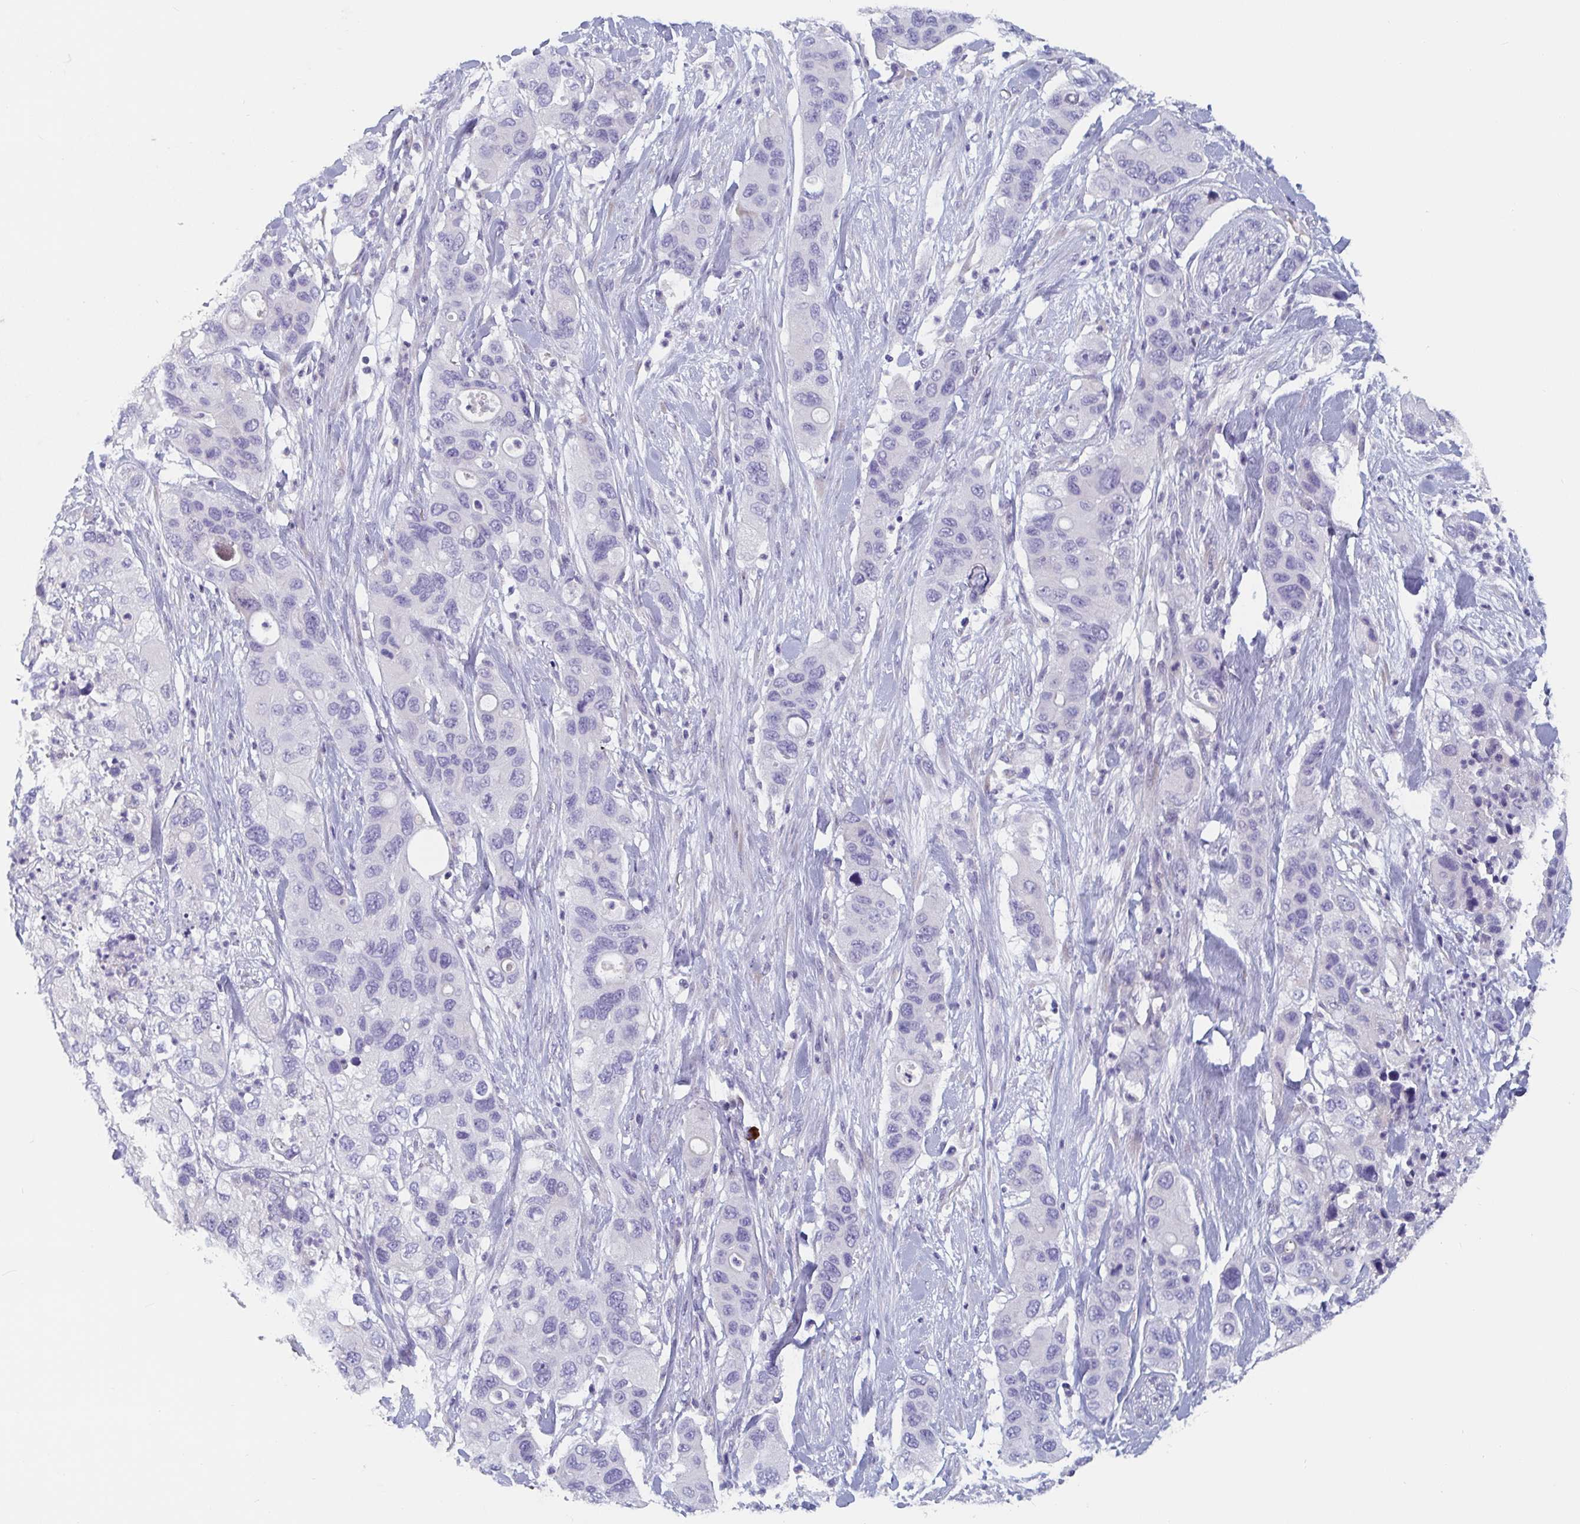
{"staining": {"intensity": "negative", "quantity": "none", "location": "none"}, "tissue": "pancreatic cancer", "cell_type": "Tumor cells", "image_type": "cancer", "snomed": [{"axis": "morphology", "description": "Adenocarcinoma, NOS"}, {"axis": "topography", "description": "Pancreas"}], "caption": "Immunohistochemistry histopathology image of neoplastic tissue: pancreatic cancer (adenocarcinoma) stained with DAB (3,3'-diaminobenzidine) displays no significant protein staining in tumor cells.", "gene": "NT5C3B", "patient": {"sex": "female", "age": 71}}